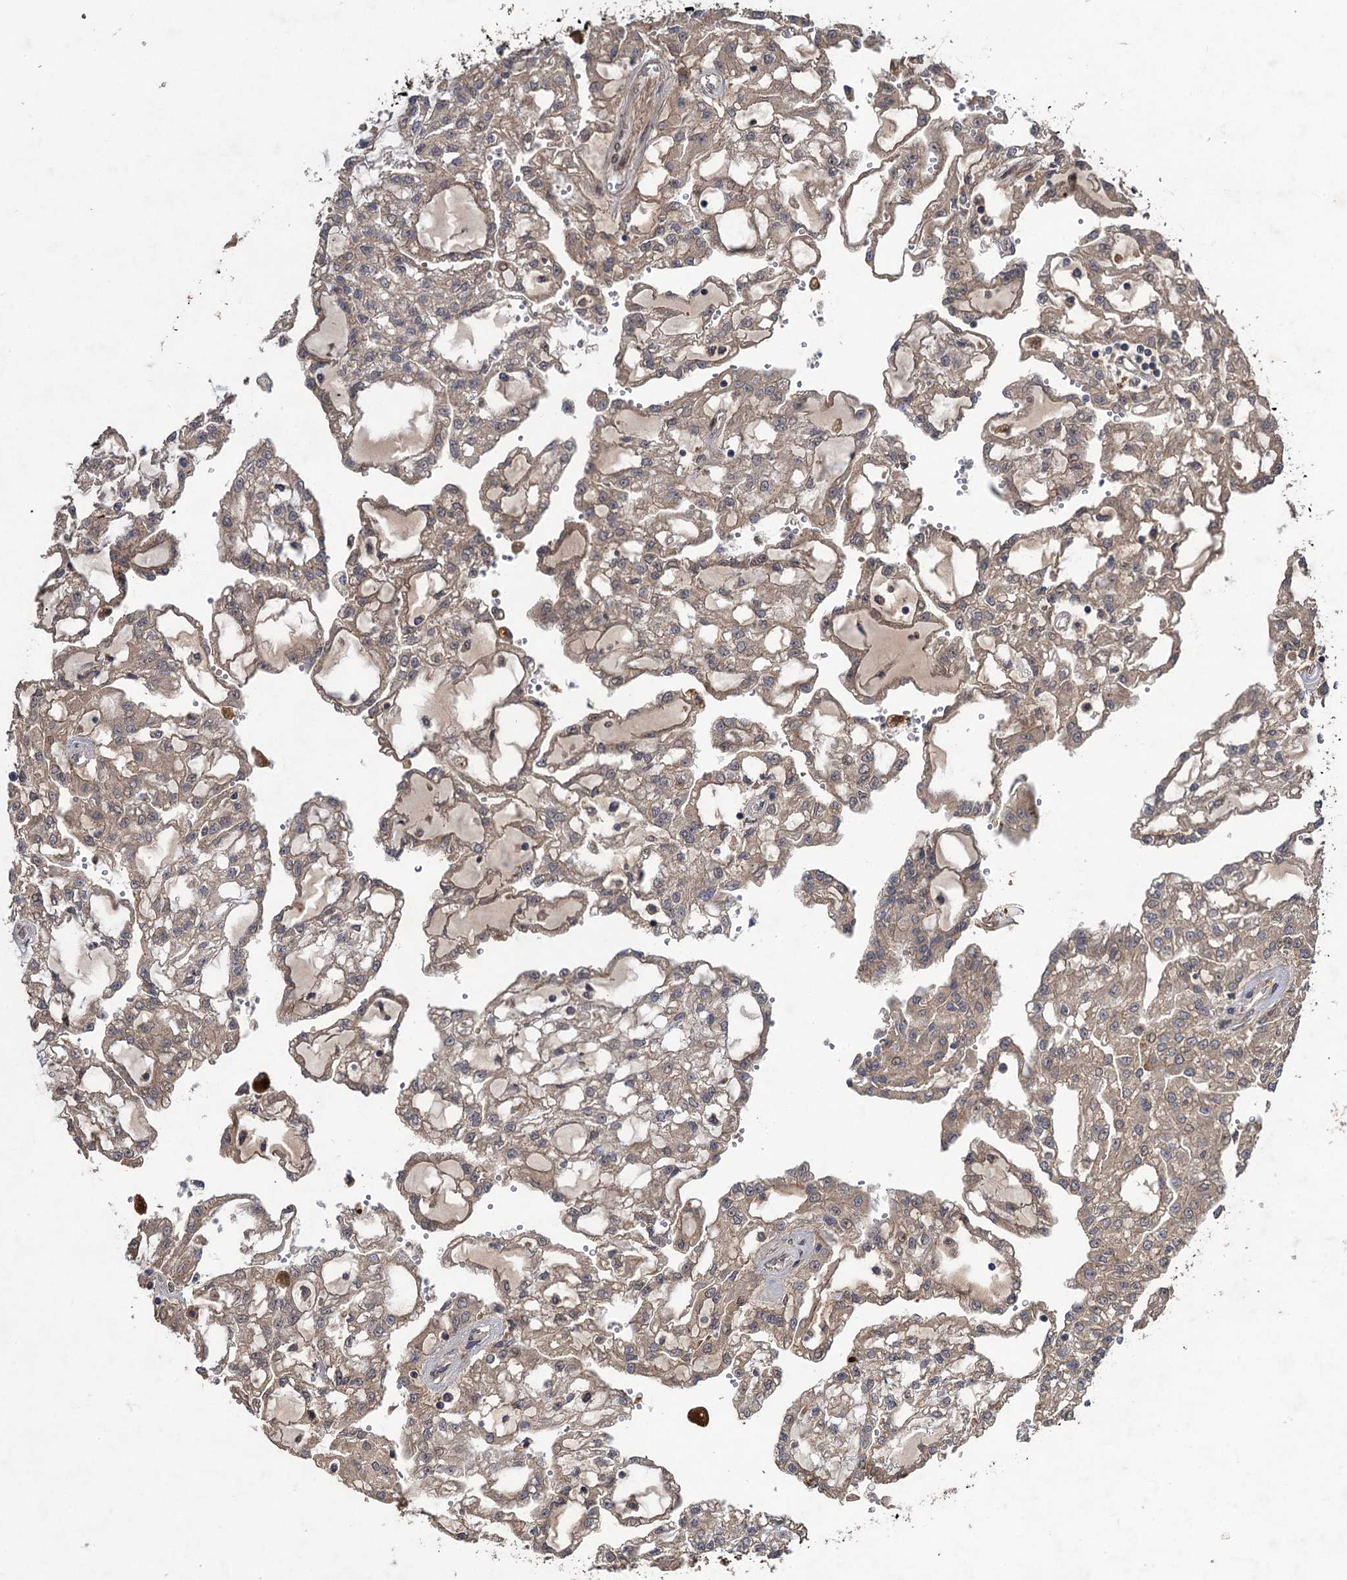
{"staining": {"intensity": "weak", "quantity": "25%-75%", "location": "cytoplasmic/membranous"}, "tissue": "renal cancer", "cell_type": "Tumor cells", "image_type": "cancer", "snomed": [{"axis": "morphology", "description": "Adenocarcinoma, NOS"}, {"axis": "topography", "description": "Kidney"}], "caption": "Immunohistochemical staining of adenocarcinoma (renal) demonstrates low levels of weak cytoplasmic/membranous expression in about 25%-75% of tumor cells.", "gene": "NUDT22", "patient": {"sex": "male", "age": 63}}